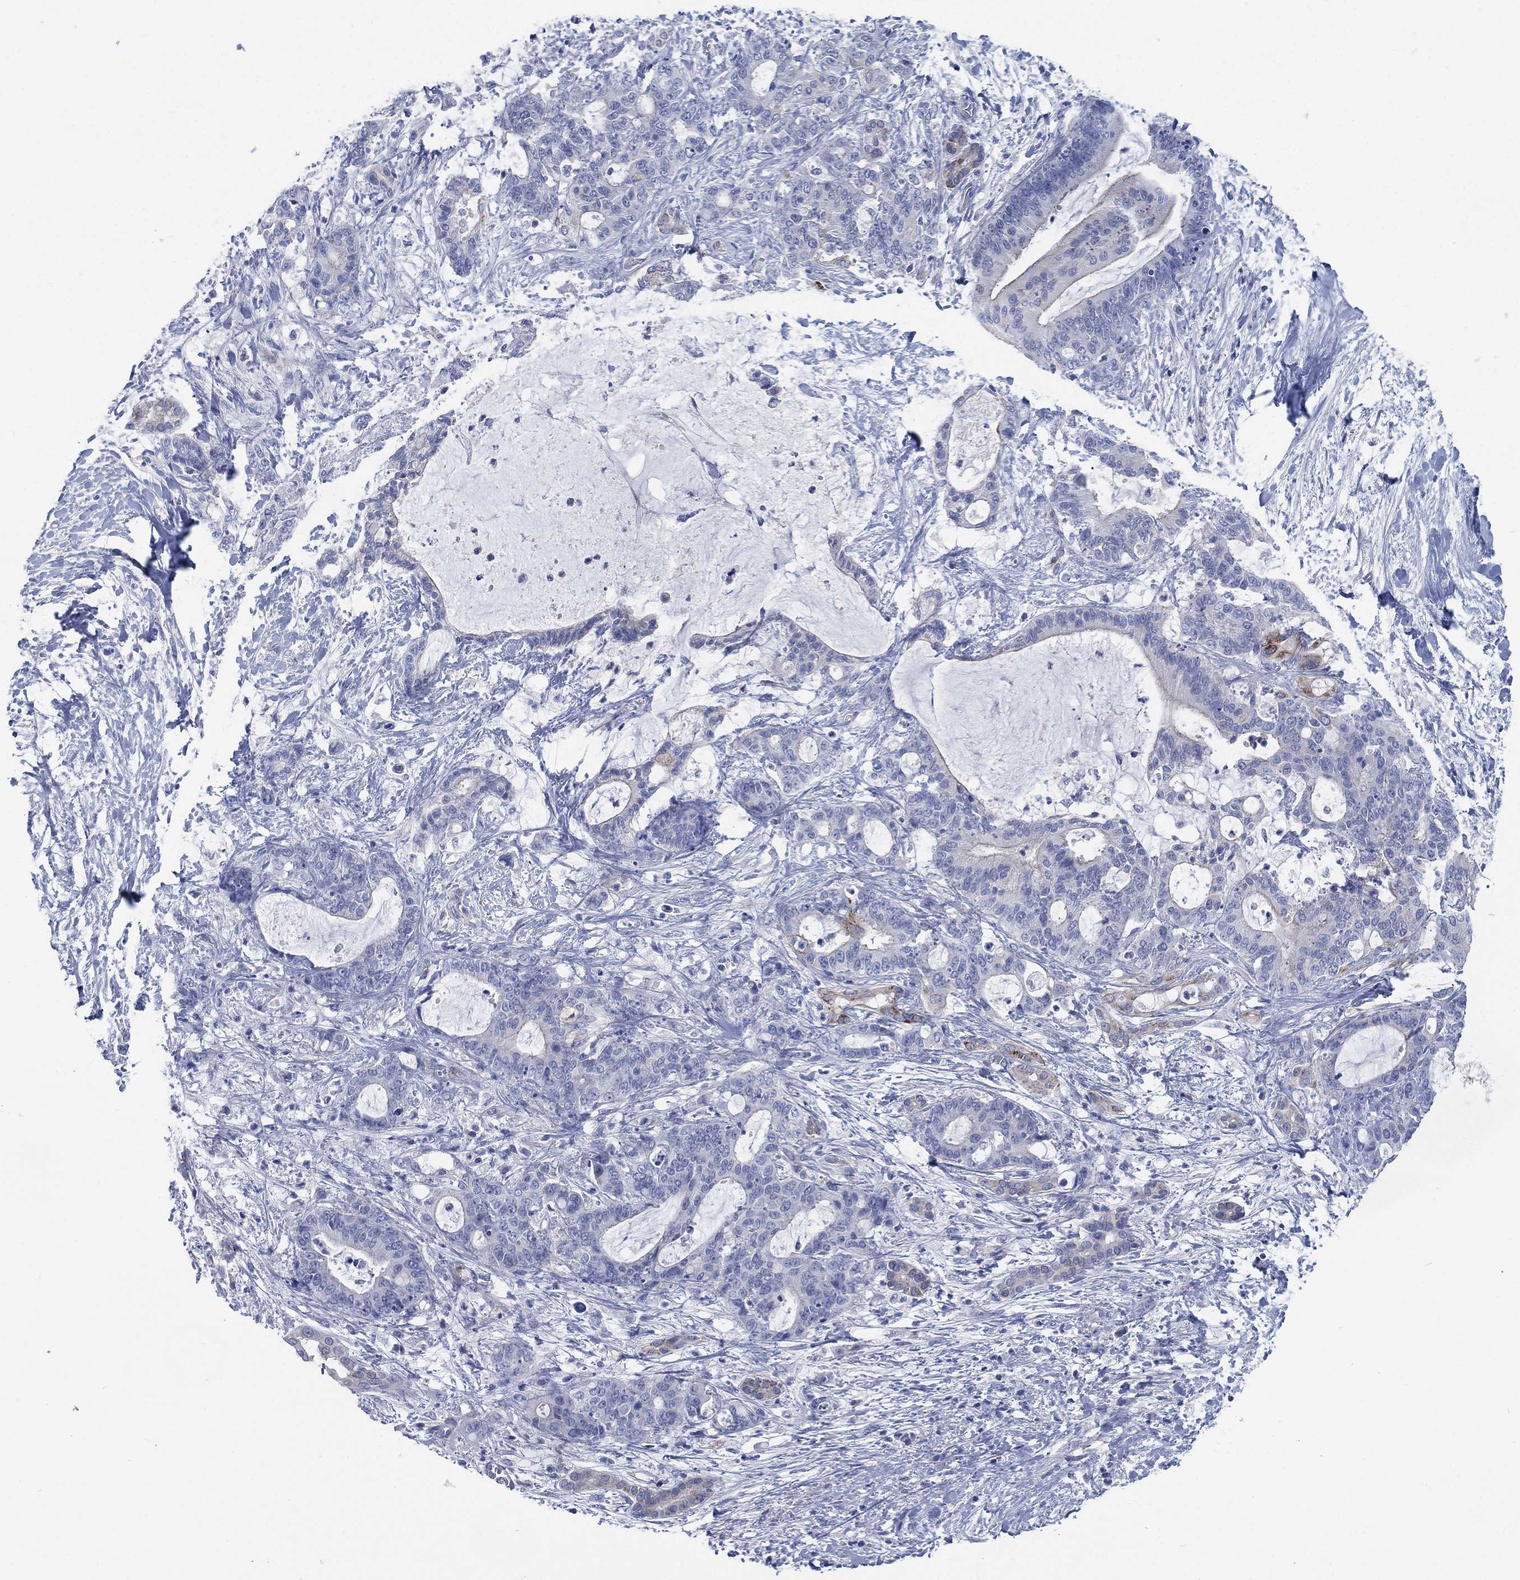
{"staining": {"intensity": "strong", "quantity": "<25%", "location": "cytoplasmic/membranous"}, "tissue": "liver cancer", "cell_type": "Tumor cells", "image_type": "cancer", "snomed": [{"axis": "morphology", "description": "Cholangiocarcinoma"}, {"axis": "topography", "description": "Liver"}], "caption": "DAB (3,3'-diaminobenzidine) immunohistochemical staining of liver cholangiocarcinoma exhibits strong cytoplasmic/membranous protein expression in about <25% of tumor cells. (brown staining indicates protein expression, while blue staining denotes nuclei).", "gene": "C5orf46", "patient": {"sex": "female", "age": 73}}